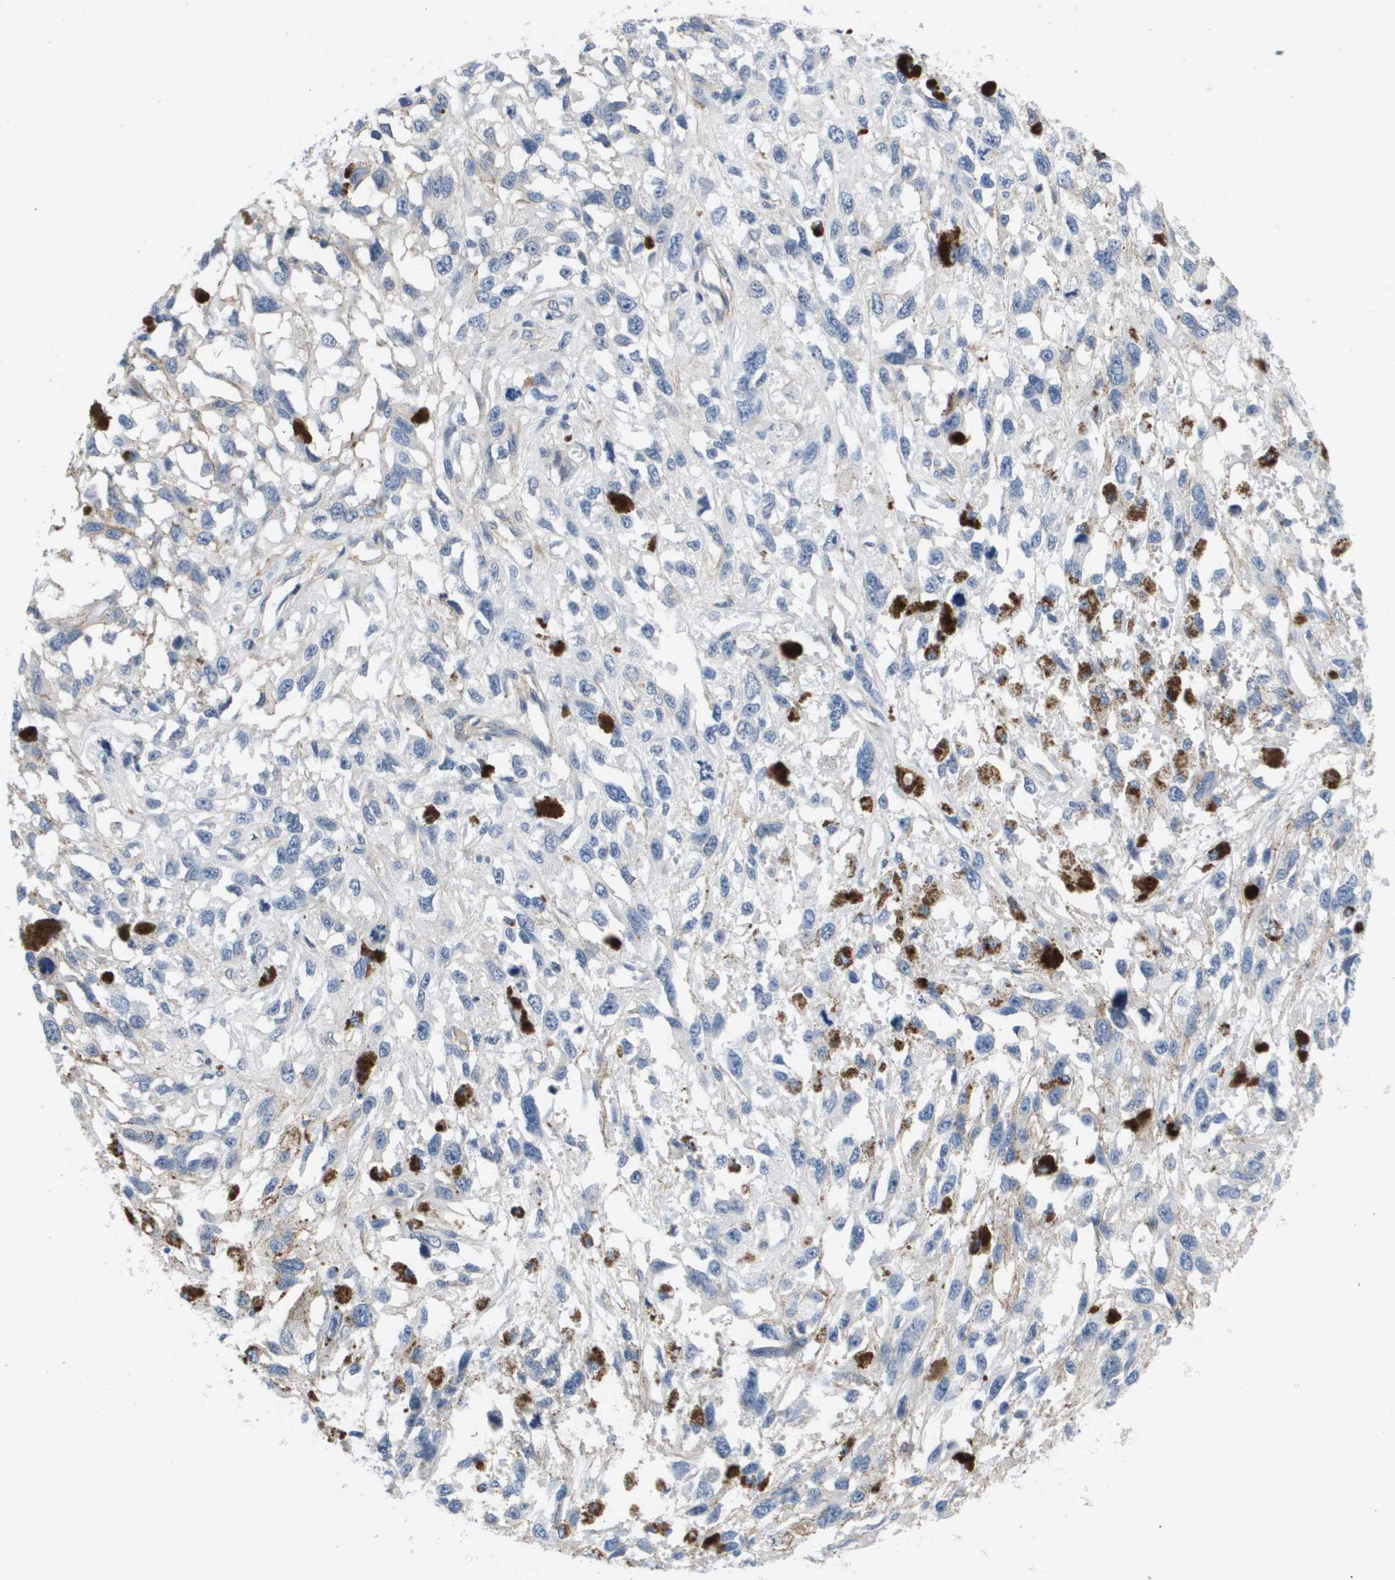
{"staining": {"intensity": "negative", "quantity": "none", "location": "none"}, "tissue": "melanoma", "cell_type": "Tumor cells", "image_type": "cancer", "snomed": [{"axis": "morphology", "description": "Malignant melanoma, Metastatic site"}, {"axis": "topography", "description": "Lymph node"}], "caption": "DAB (3,3'-diaminobenzidine) immunohistochemical staining of melanoma demonstrates no significant positivity in tumor cells.", "gene": "LPP", "patient": {"sex": "male", "age": 59}}